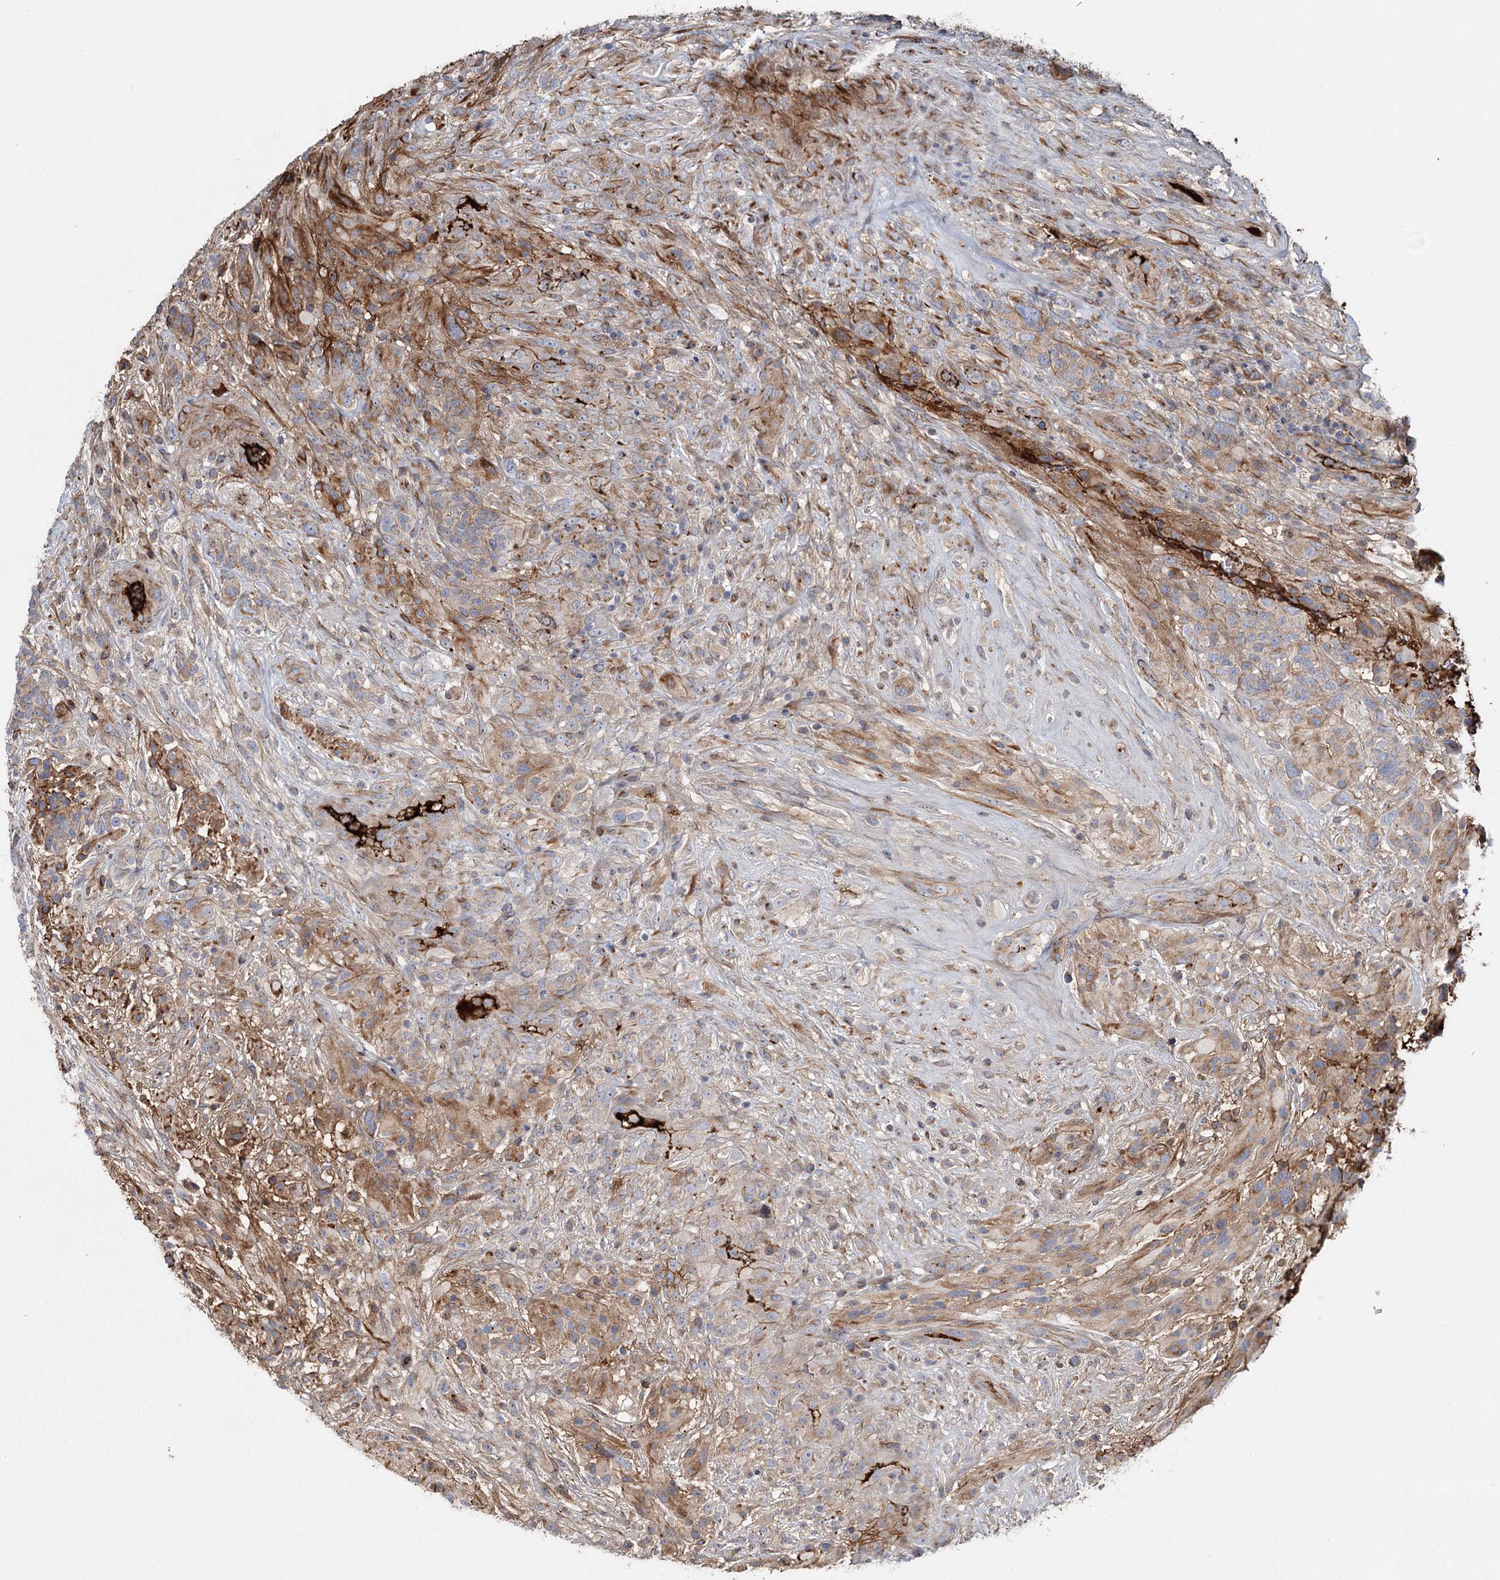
{"staining": {"intensity": "moderate", "quantity": ">75%", "location": "cytoplasmic/membranous"}, "tissue": "glioma", "cell_type": "Tumor cells", "image_type": "cancer", "snomed": [{"axis": "morphology", "description": "Glioma, malignant, High grade"}, {"axis": "topography", "description": "Brain"}], "caption": "Approximately >75% of tumor cells in glioma display moderate cytoplasmic/membranous protein staining as visualized by brown immunohistochemical staining.", "gene": "ALKBH8", "patient": {"sex": "male", "age": 61}}